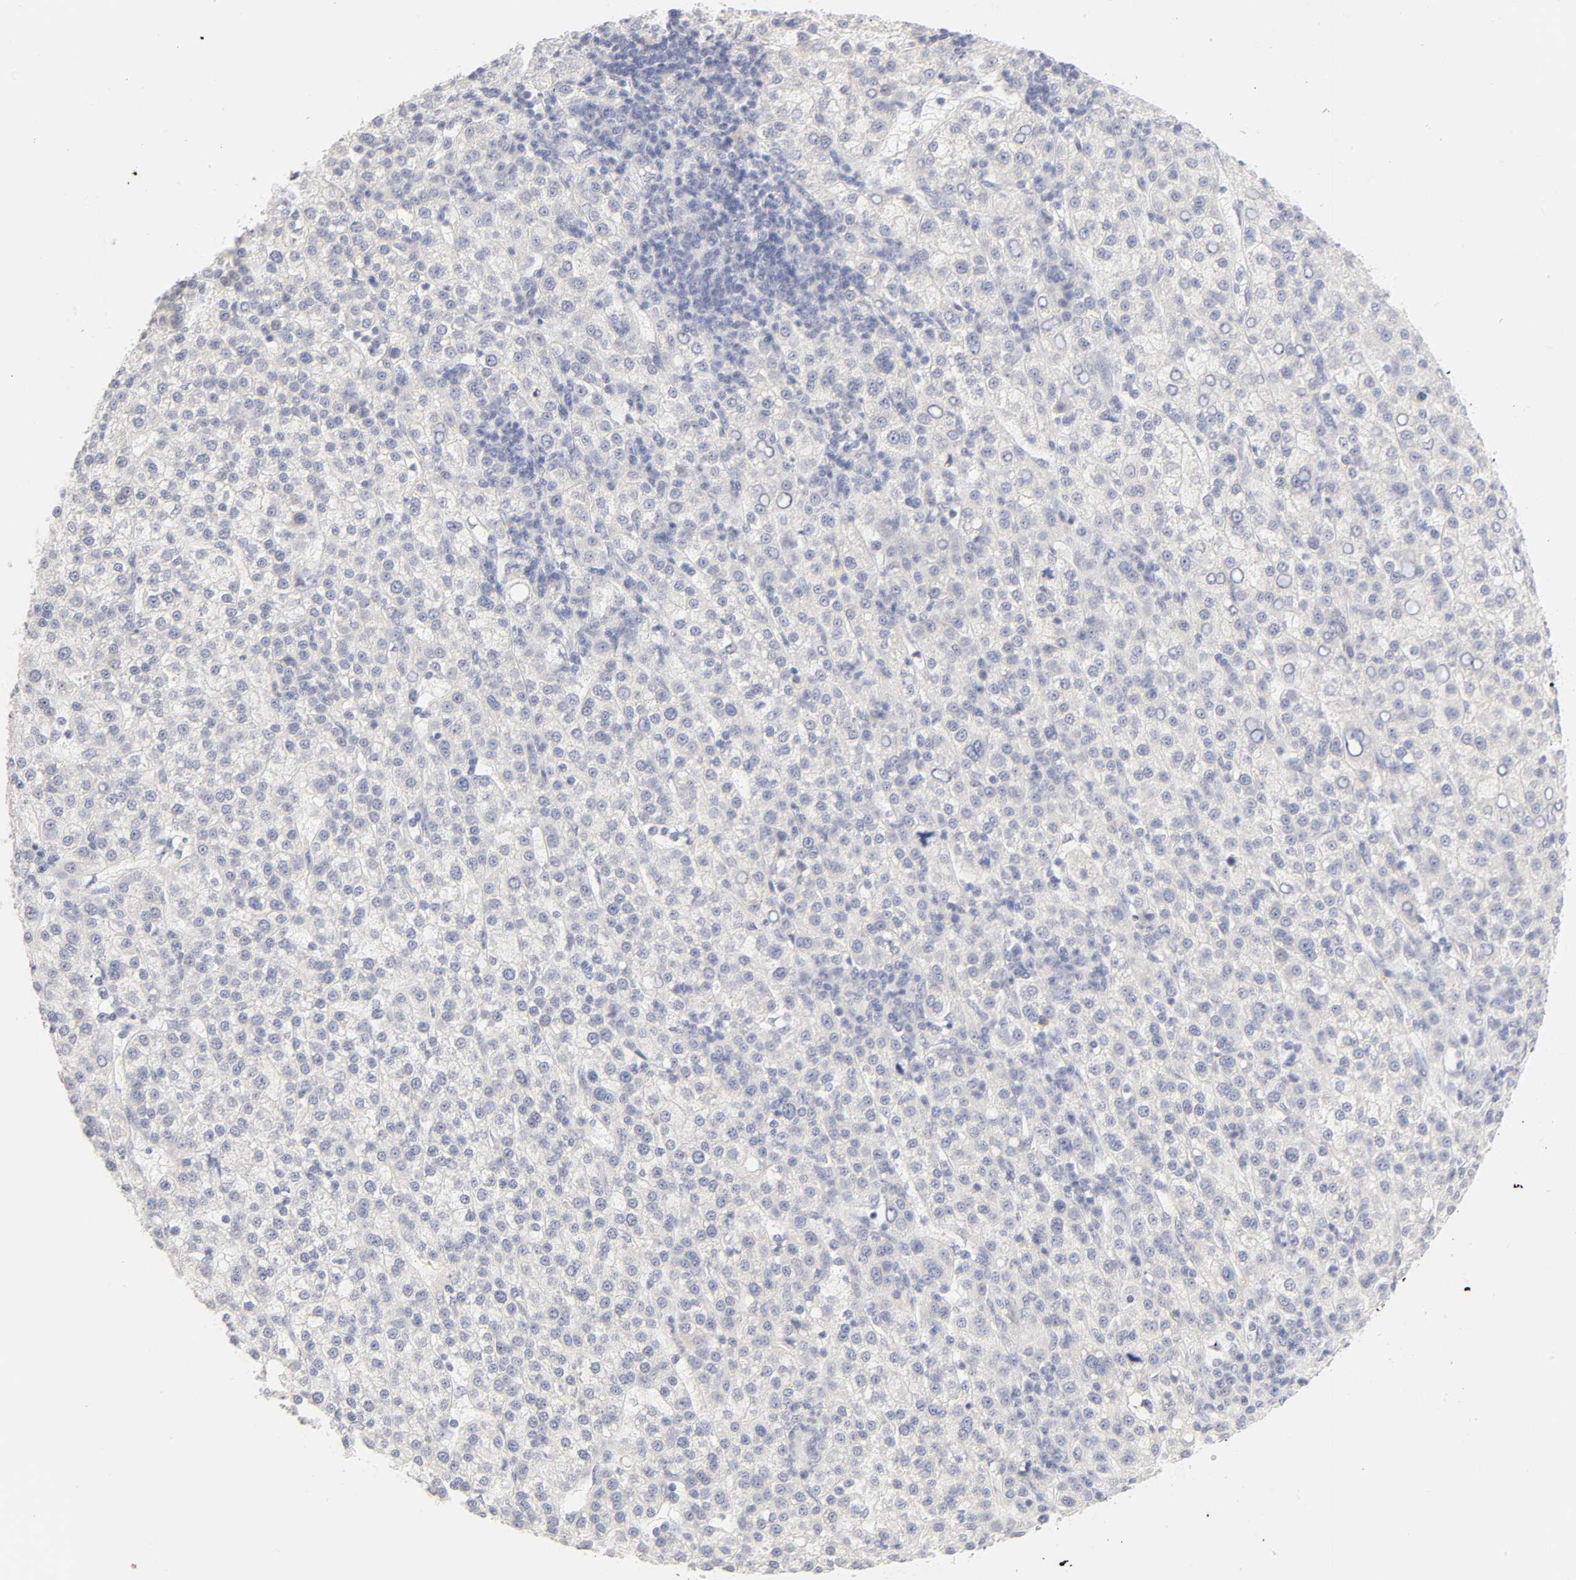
{"staining": {"intensity": "negative", "quantity": "none", "location": "none"}, "tissue": "liver cancer", "cell_type": "Tumor cells", "image_type": "cancer", "snomed": [{"axis": "morphology", "description": "Carcinoma, Hepatocellular, NOS"}, {"axis": "topography", "description": "Liver"}], "caption": "DAB immunohistochemical staining of human liver cancer displays no significant expression in tumor cells.", "gene": "CYP4B1", "patient": {"sex": "female", "age": 58}}